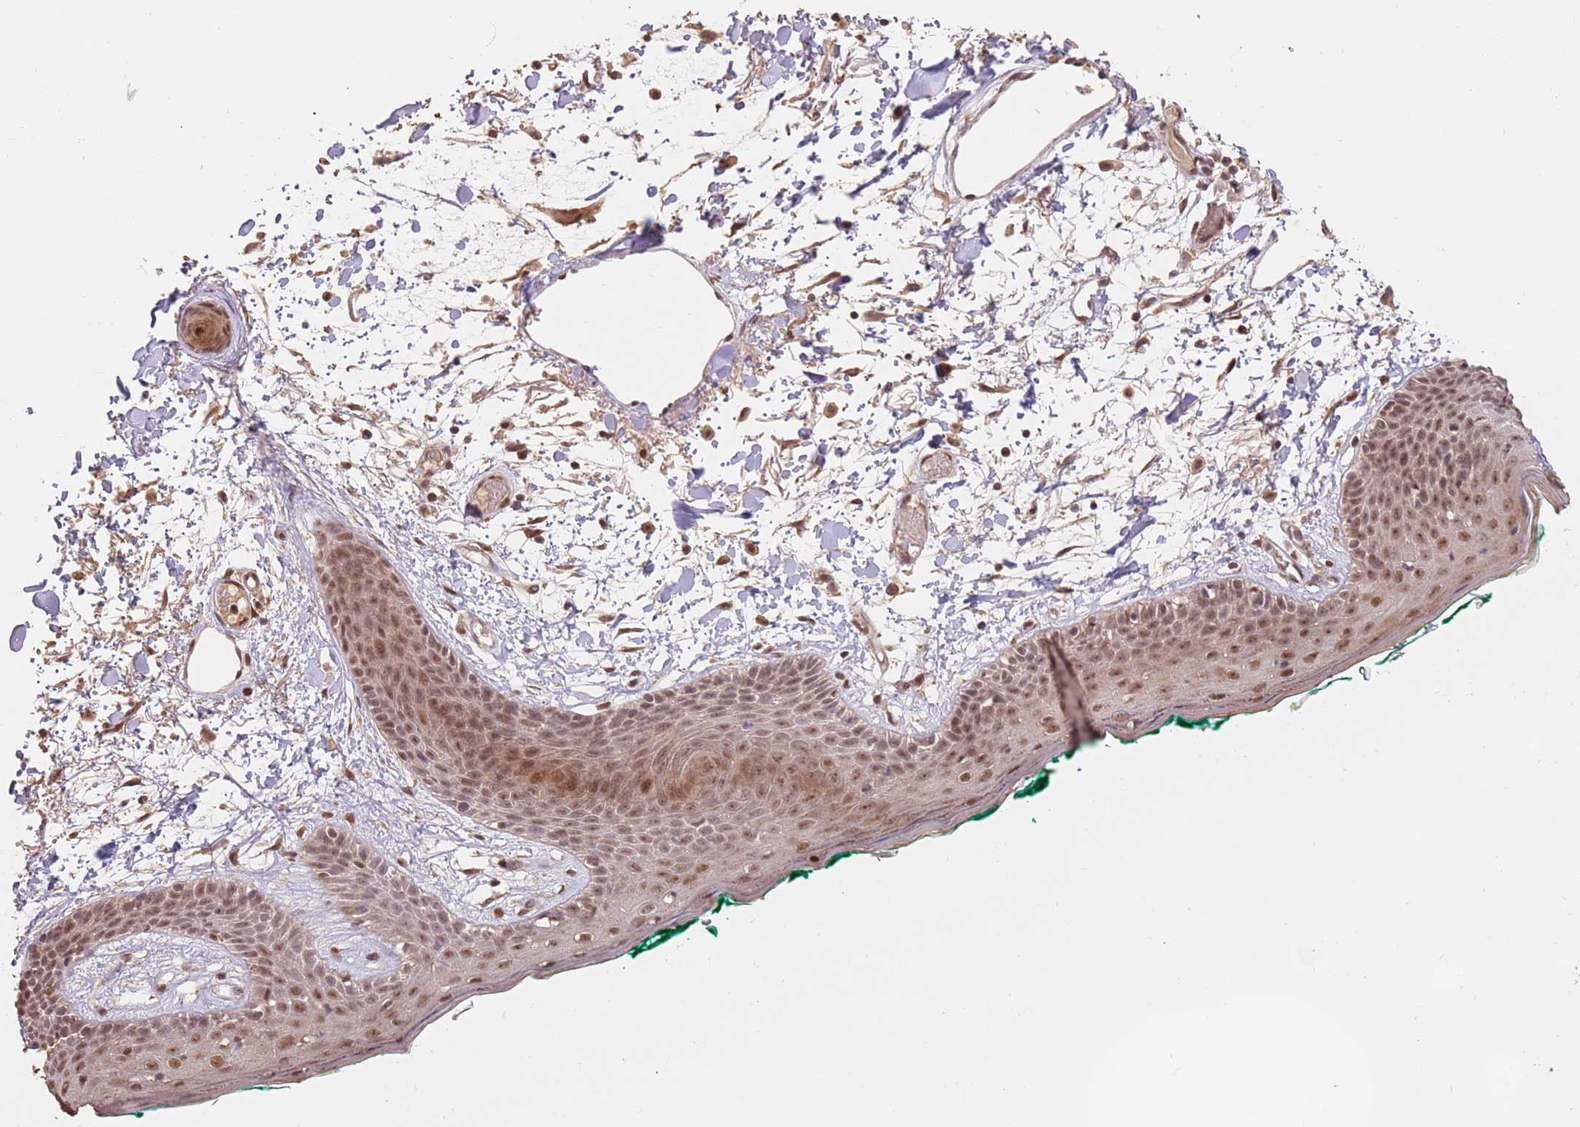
{"staining": {"intensity": "moderate", "quantity": ">75%", "location": "cytoplasmic/membranous,nuclear"}, "tissue": "skin", "cell_type": "Fibroblasts", "image_type": "normal", "snomed": [{"axis": "morphology", "description": "Normal tissue, NOS"}, {"axis": "topography", "description": "Skin"}], "caption": "Immunohistochemistry photomicrograph of normal skin: skin stained using immunohistochemistry (IHC) demonstrates medium levels of moderate protein expression localized specifically in the cytoplasmic/membranous,nuclear of fibroblasts, appearing as a cytoplasmic/membranous,nuclear brown color.", "gene": "RFXANK", "patient": {"sex": "male", "age": 79}}